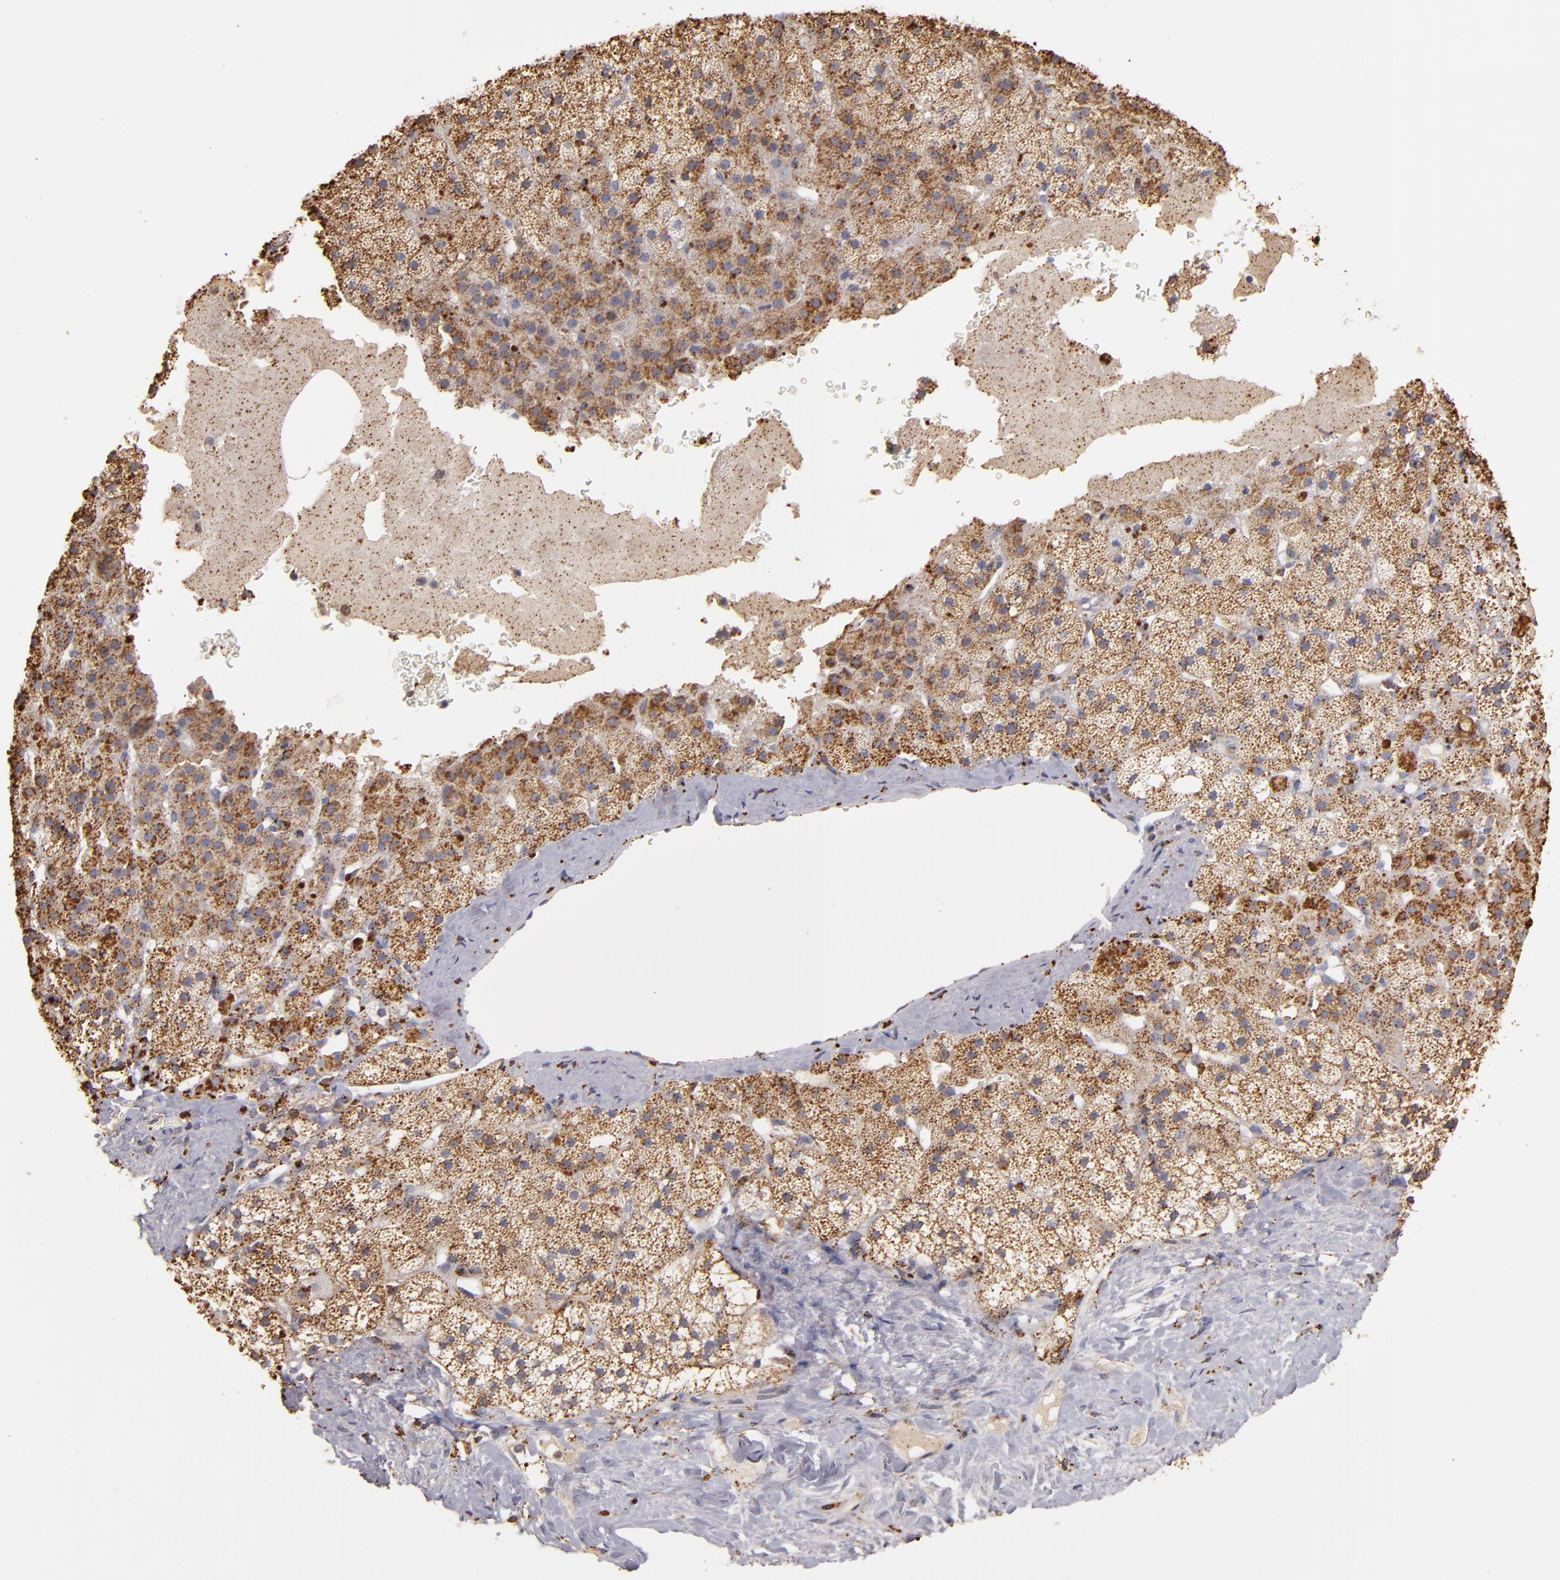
{"staining": {"intensity": "strong", "quantity": ">75%", "location": "cytoplasmic/membranous"}, "tissue": "adrenal gland", "cell_type": "Glandular cells", "image_type": "normal", "snomed": [{"axis": "morphology", "description": "Normal tissue, NOS"}, {"axis": "topography", "description": "Adrenal gland"}], "caption": "This micrograph shows IHC staining of unremarkable human adrenal gland, with high strong cytoplasmic/membranous staining in about >75% of glandular cells.", "gene": "TRAF1", "patient": {"sex": "male", "age": 35}}